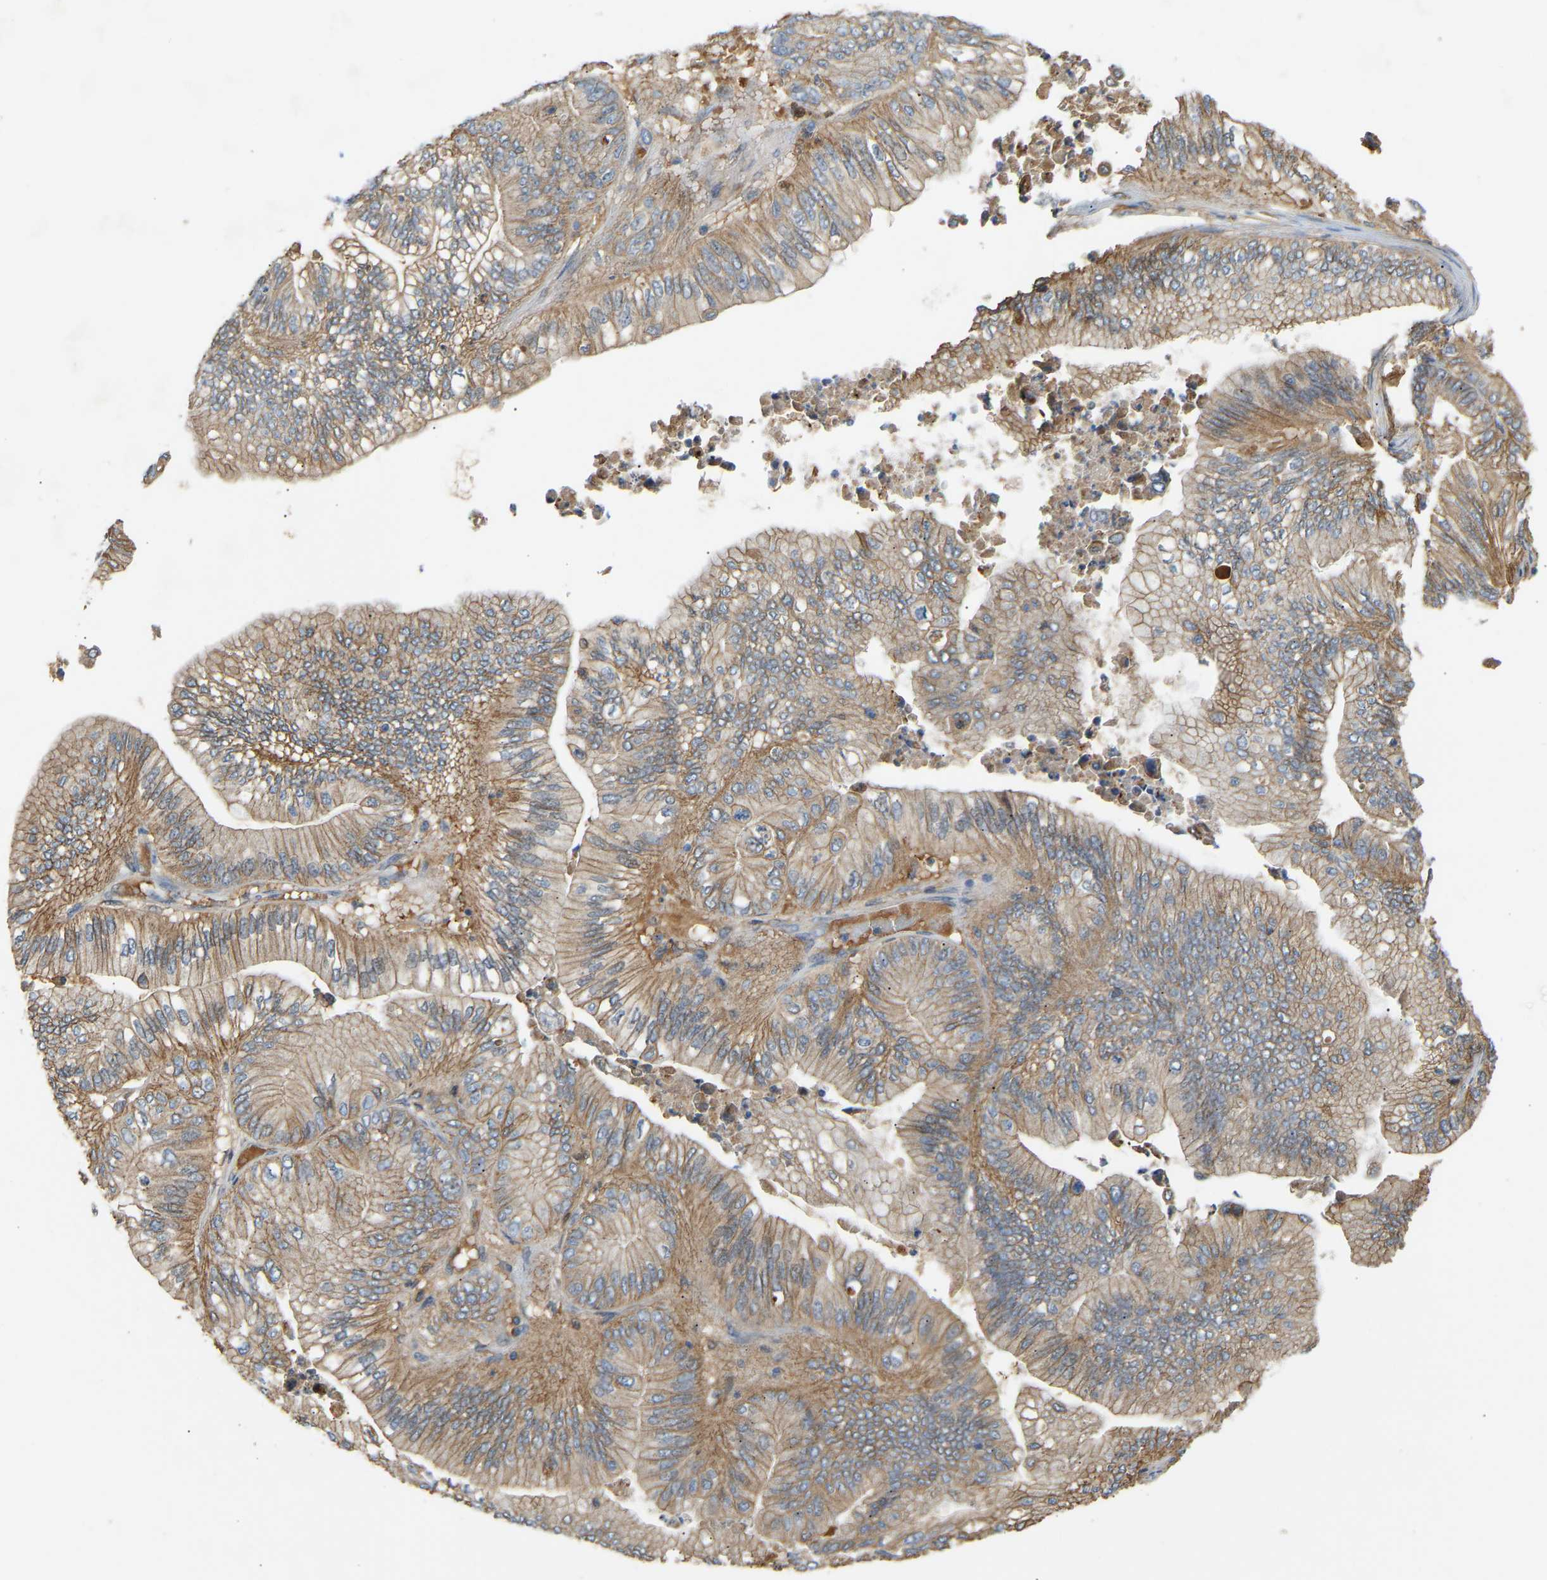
{"staining": {"intensity": "weak", "quantity": ">75%", "location": "cytoplasmic/membranous"}, "tissue": "ovarian cancer", "cell_type": "Tumor cells", "image_type": "cancer", "snomed": [{"axis": "morphology", "description": "Cystadenocarcinoma, mucinous, NOS"}, {"axis": "topography", "description": "Ovary"}], "caption": "Immunohistochemistry of human ovarian cancer (mucinous cystadenocarcinoma) exhibits low levels of weak cytoplasmic/membranous staining in approximately >75% of tumor cells.", "gene": "PTCD1", "patient": {"sex": "female", "age": 61}}